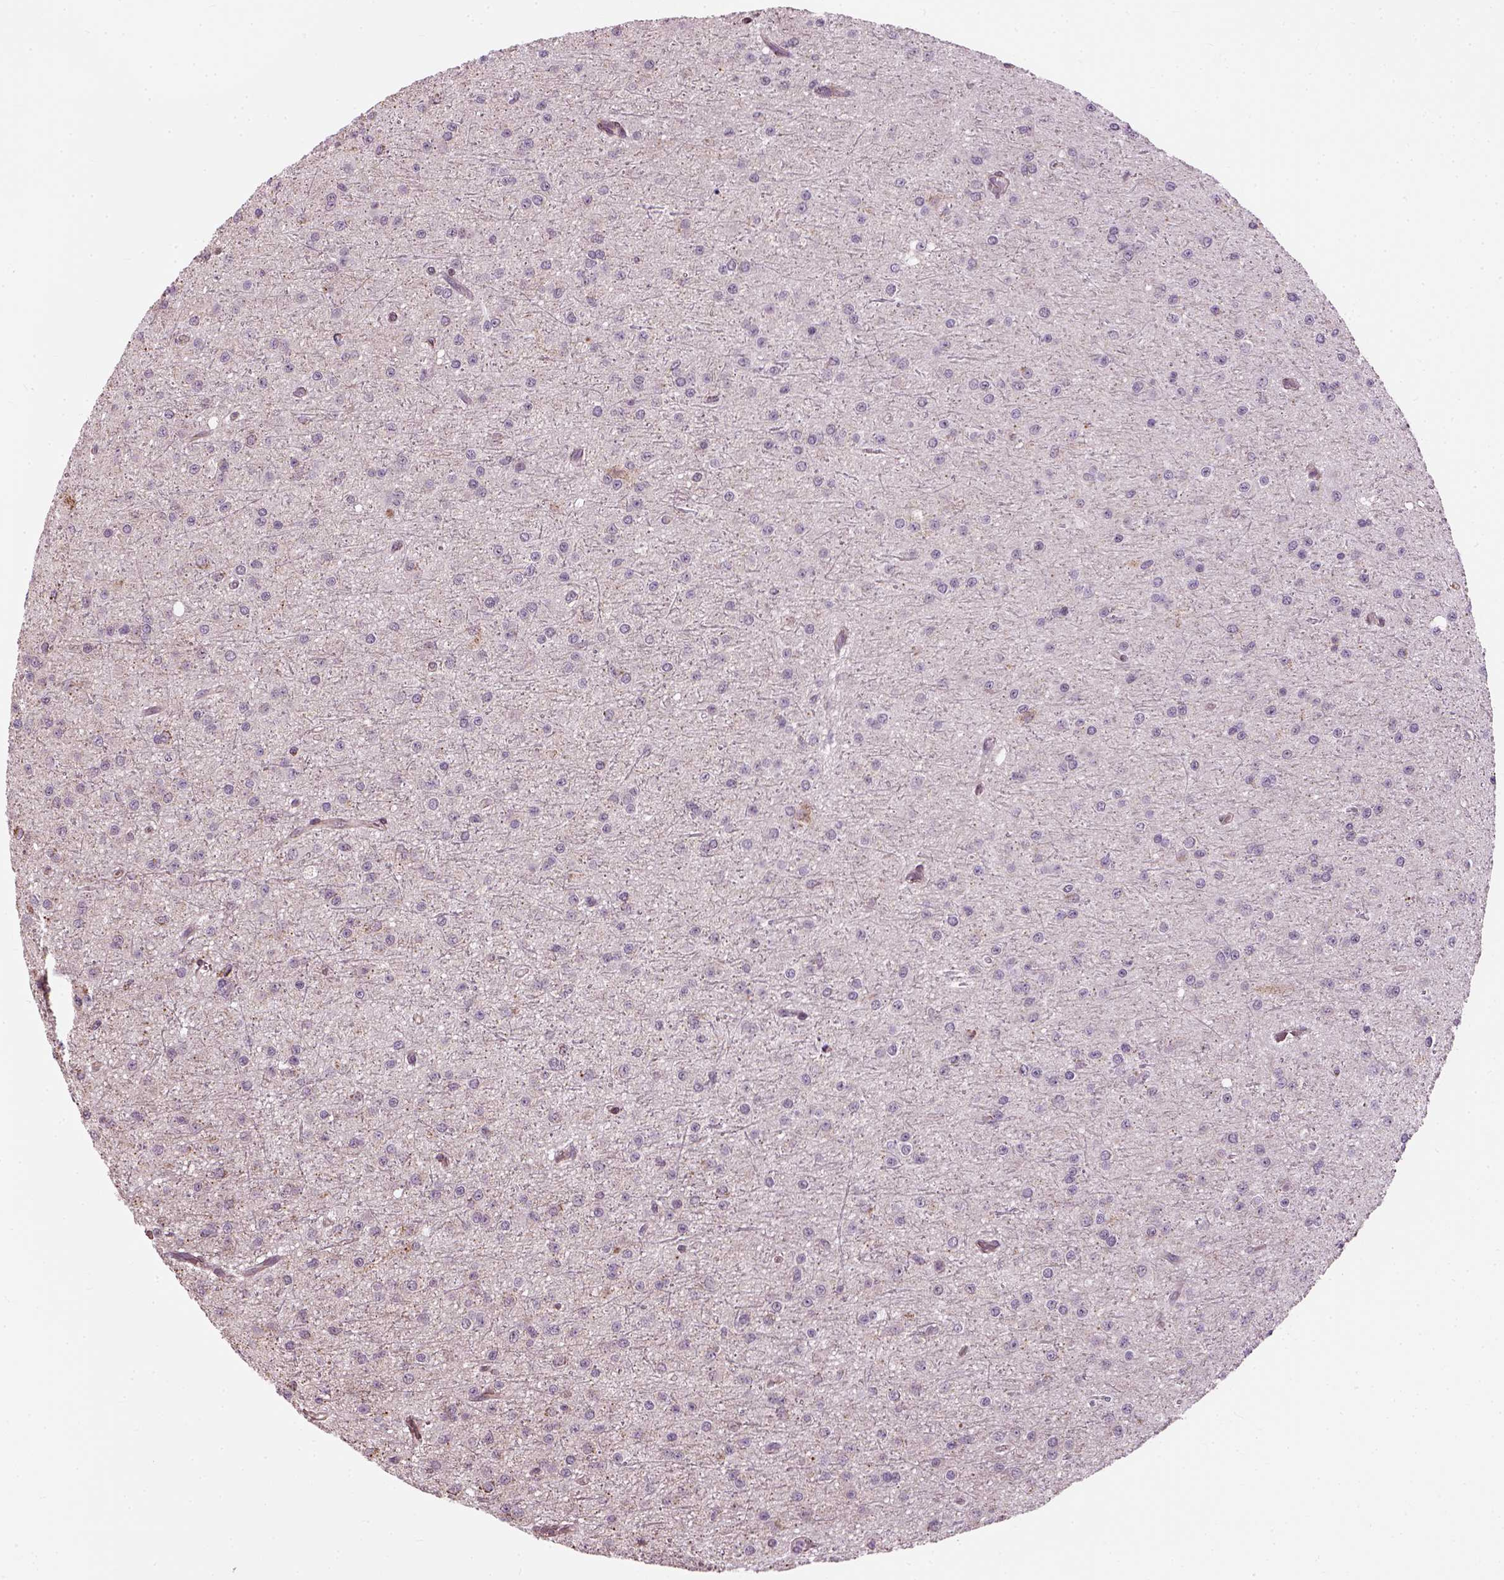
{"staining": {"intensity": "negative", "quantity": "none", "location": "none"}, "tissue": "glioma", "cell_type": "Tumor cells", "image_type": "cancer", "snomed": [{"axis": "morphology", "description": "Glioma, malignant, Low grade"}, {"axis": "topography", "description": "Brain"}], "caption": "Malignant glioma (low-grade) was stained to show a protein in brown. There is no significant expression in tumor cells.", "gene": "XK", "patient": {"sex": "male", "age": 27}}